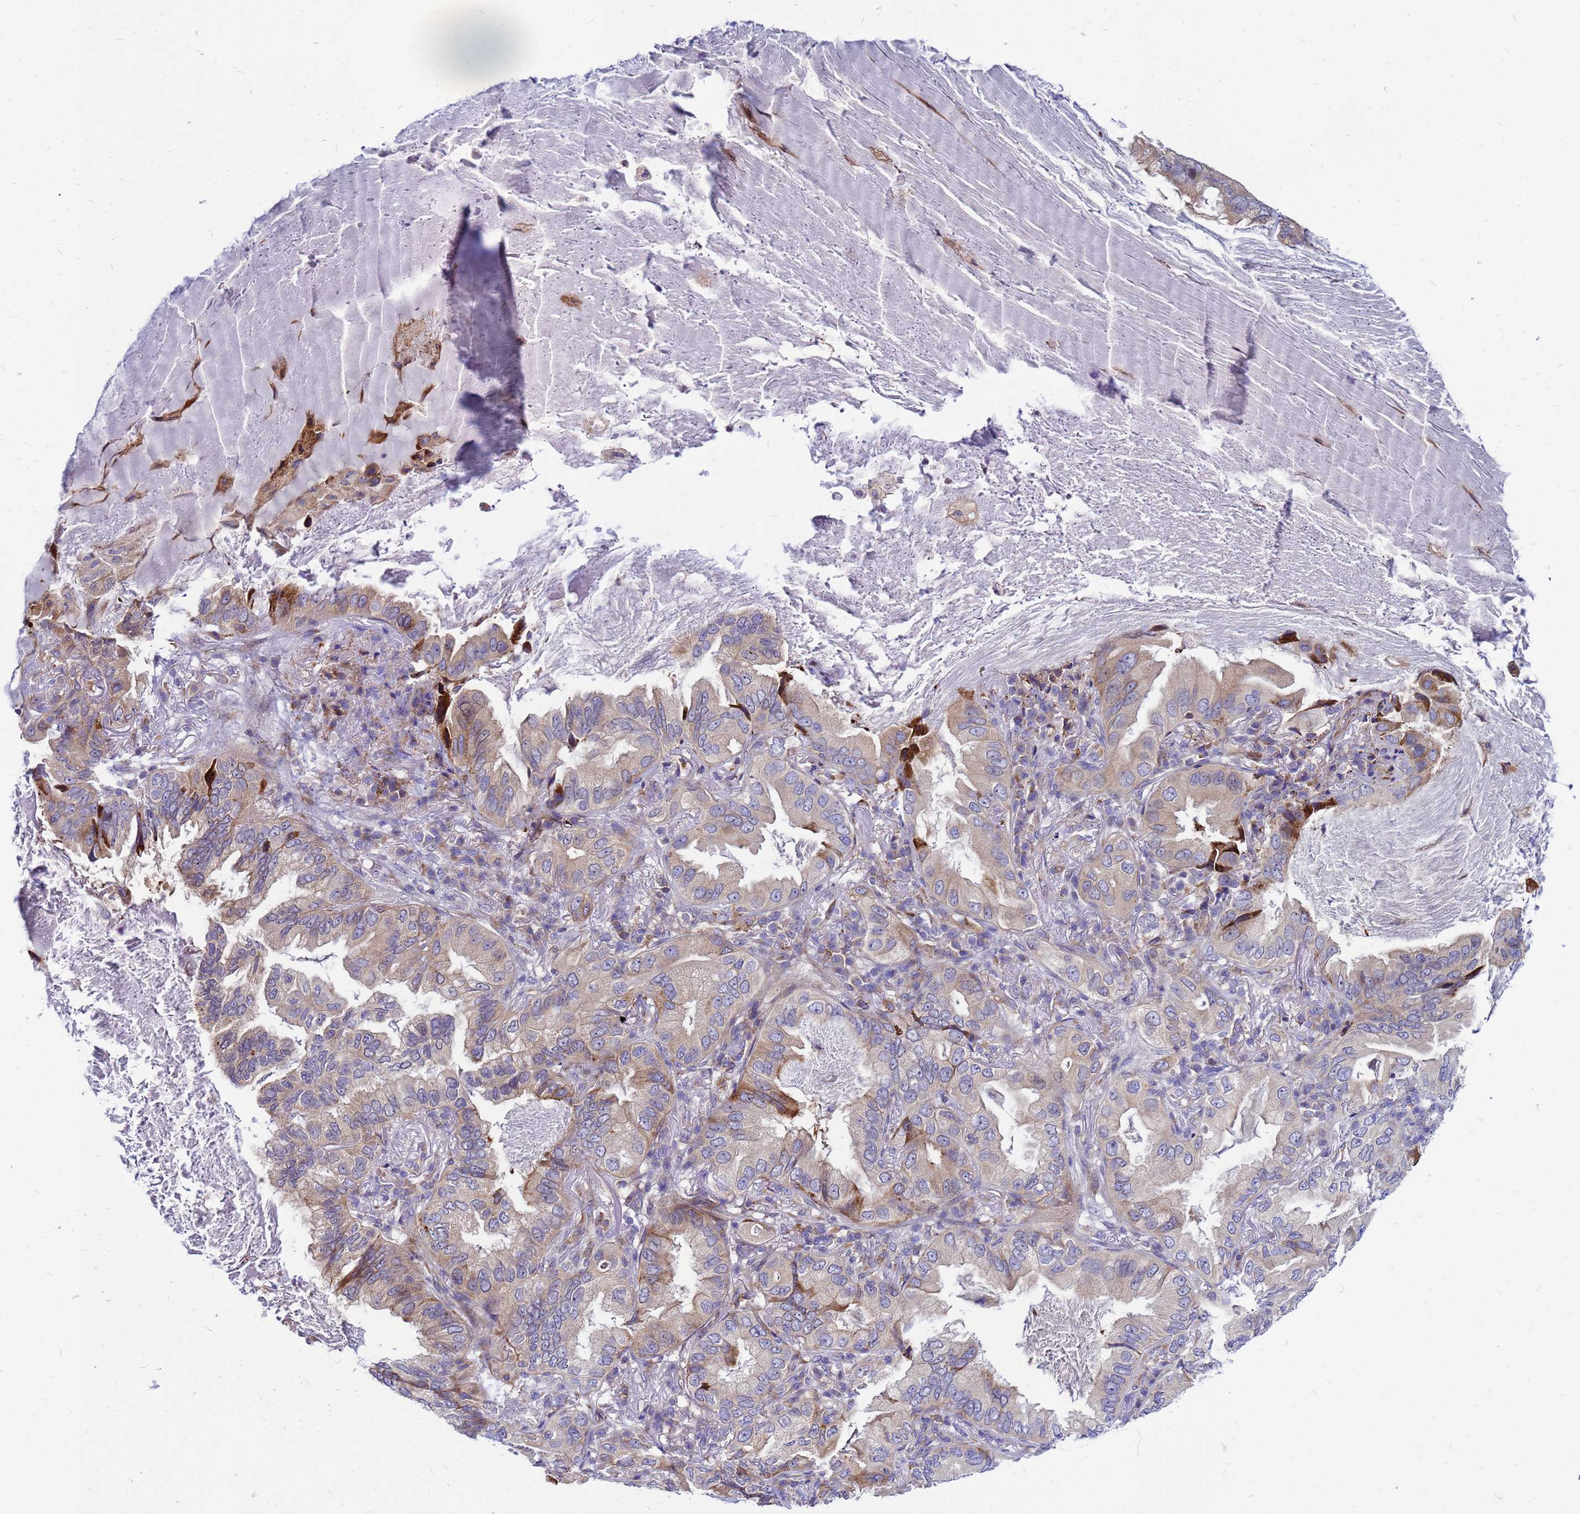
{"staining": {"intensity": "strong", "quantity": "<25%", "location": "cytoplasmic/membranous"}, "tissue": "lung cancer", "cell_type": "Tumor cells", "image_type": "cancer", "snomed": [{"axis": "morphology", "description": "Adenocarcinoma, NOS"}, {"axis": "topography", "description": "Lung"}], "caption": "An IHC histopathology image of neoplastic tissue is shown. Protein staining in brown shows strong cytoplasmic/membranous positivity in lung cancer within tumor cells.", "gene": "FHIP1A", "patient": {"sex": "female", "age": 69}}